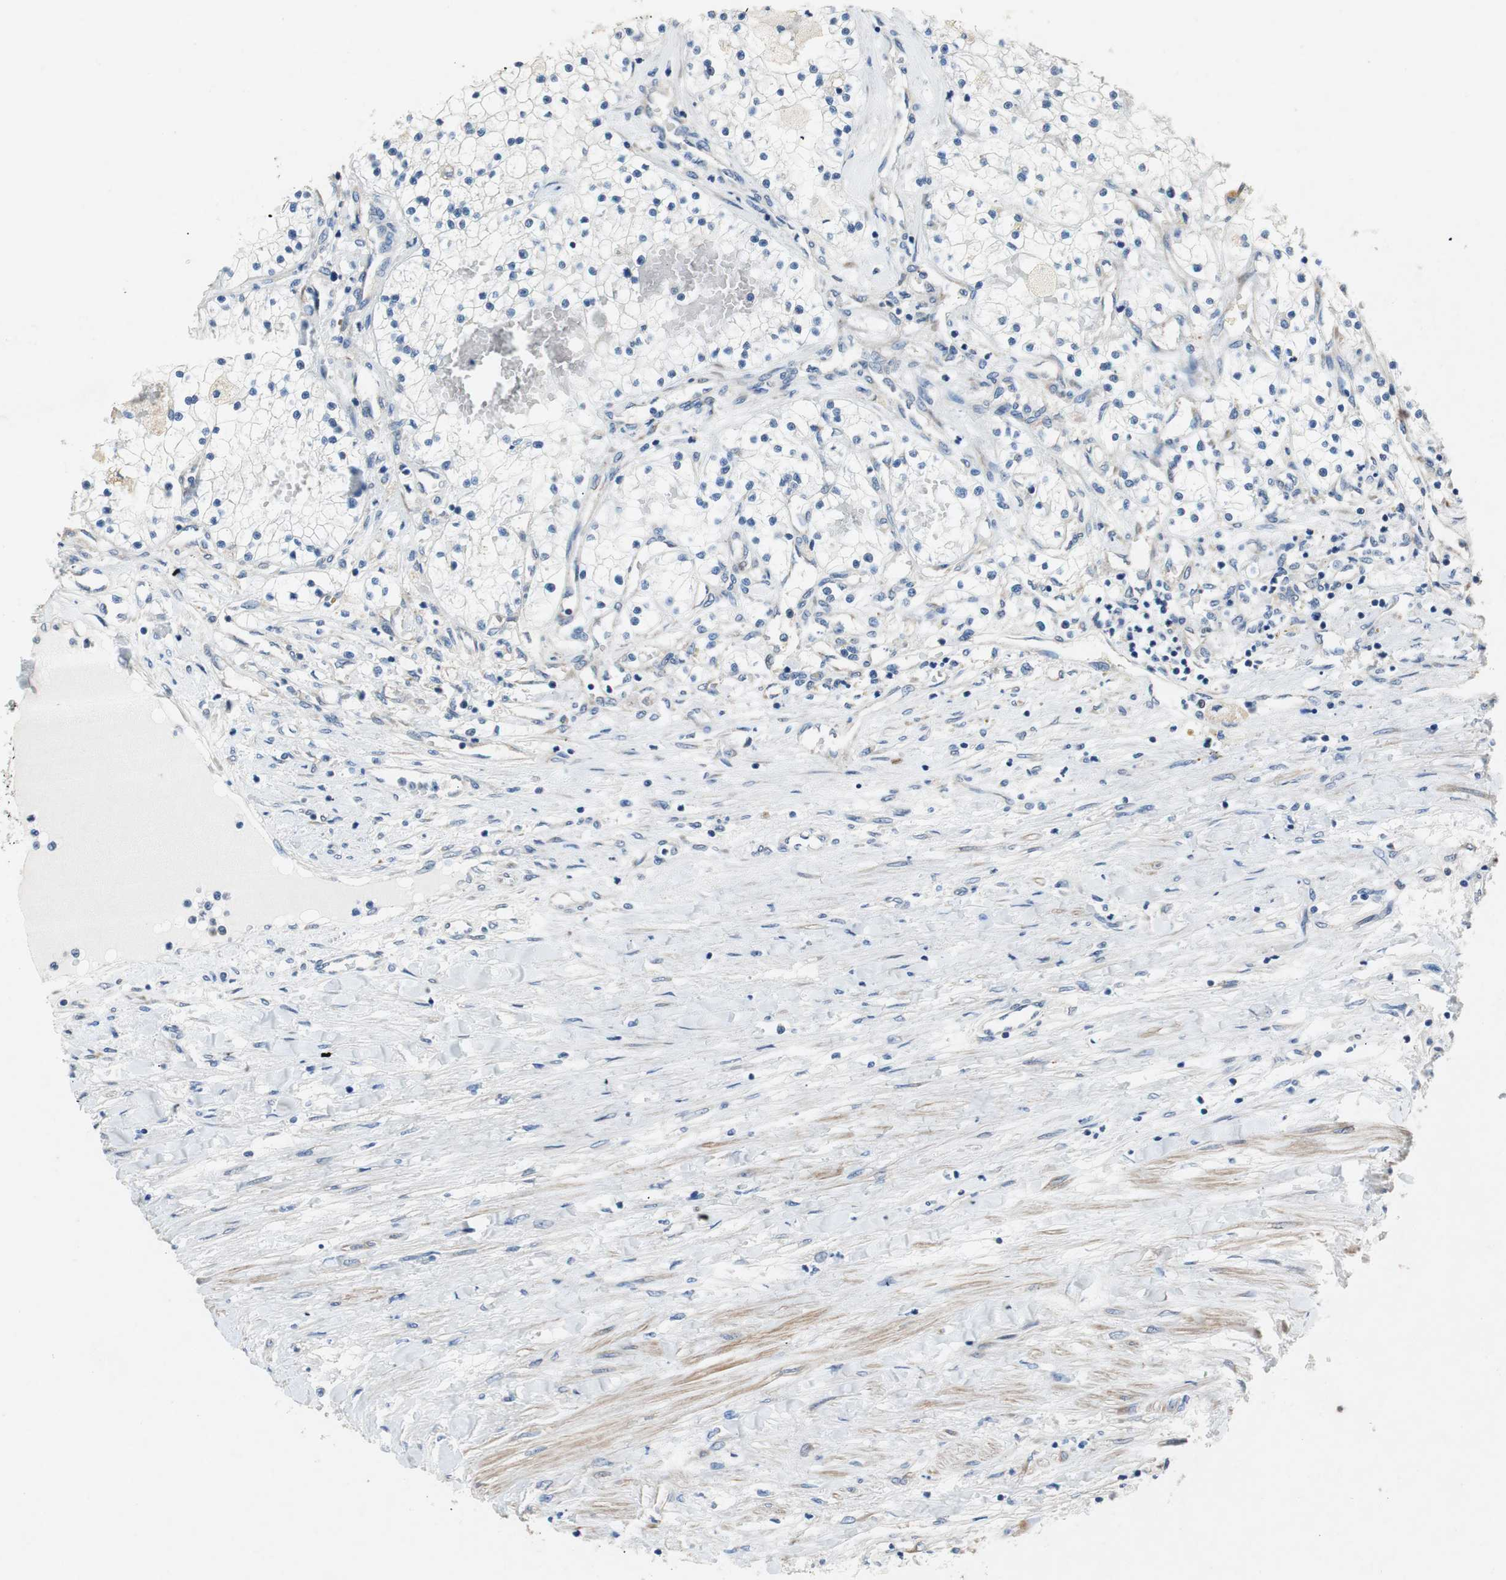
{"staining": {"intensity": "negative", "quantity": "none", "location": "none"}, "tissue": "renal cancer", "cell_type": "Tumor cells", "image_type": "cancer", "snomed": [{"axis": "morphology", "description": "Adenocarcinoma, NOS"}, {"axis": "topography", "description": "Kidney"}], "caption": "The histopathology image shows no staining of tumor cells in renal cancer (adenocarcinoma).", "gene": "RPL35", "patient": {"sex": "male", "age": 68}}